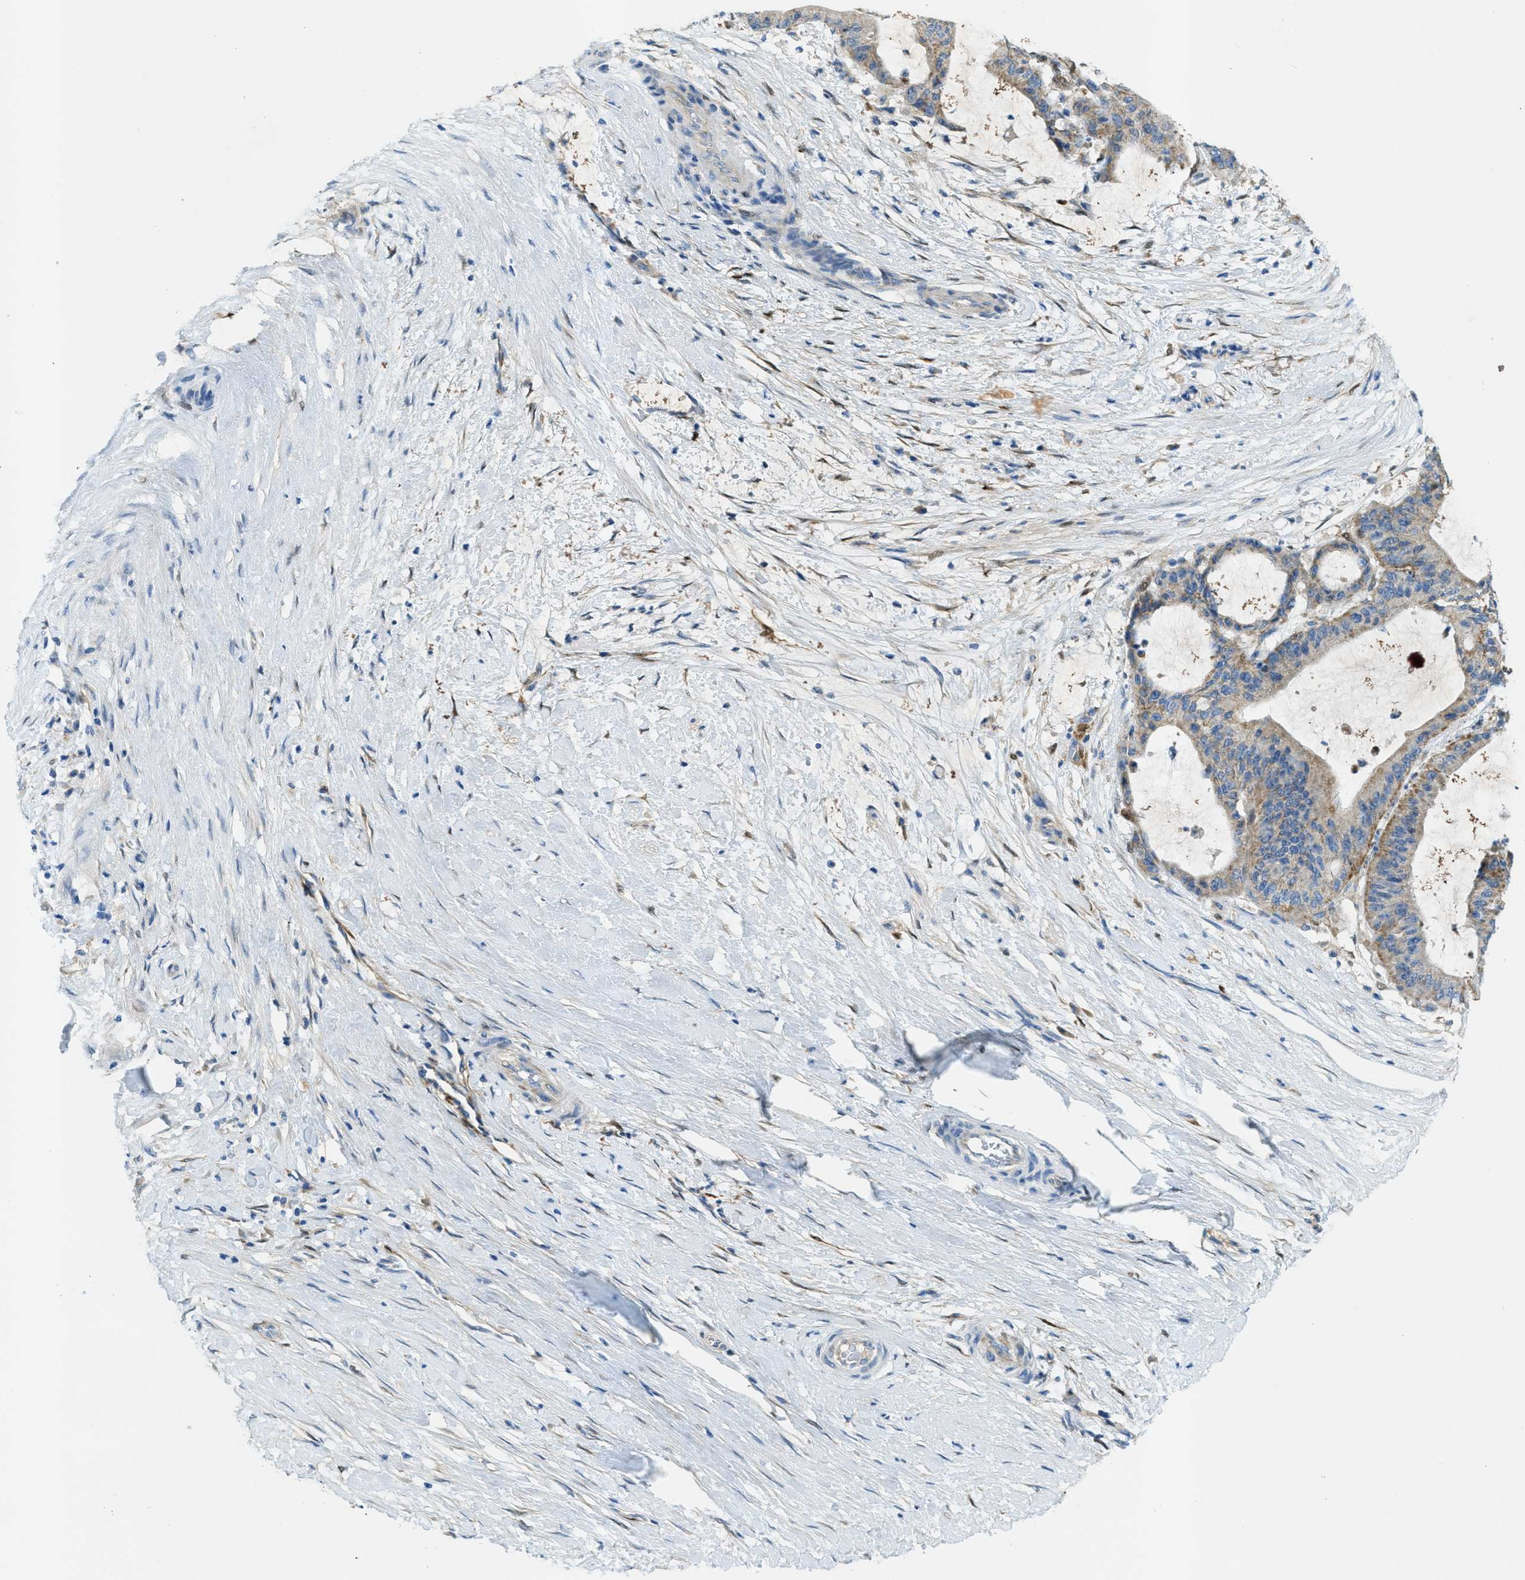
{"staining": {"intensity": "weak", "quantity": ">75%", "location": "cytoplasmic/membranous"}, "tissue": "liver cancer", "cell_type": "Tumor cells", "image_type": "cancer", "snomed": [{"axis": "morphology", "description": "Cholangiocarcinoma"}, {"axis": "topography", "description": "Liver"}], "caption": "Weak cytoplasmic/membranous staining for a protein is appreciated in about >75% of tumor cells of liver cholangiocarcinoma using IHC.", "gene": "CYGB", "patient": {"sex": "female", "age": 73}}